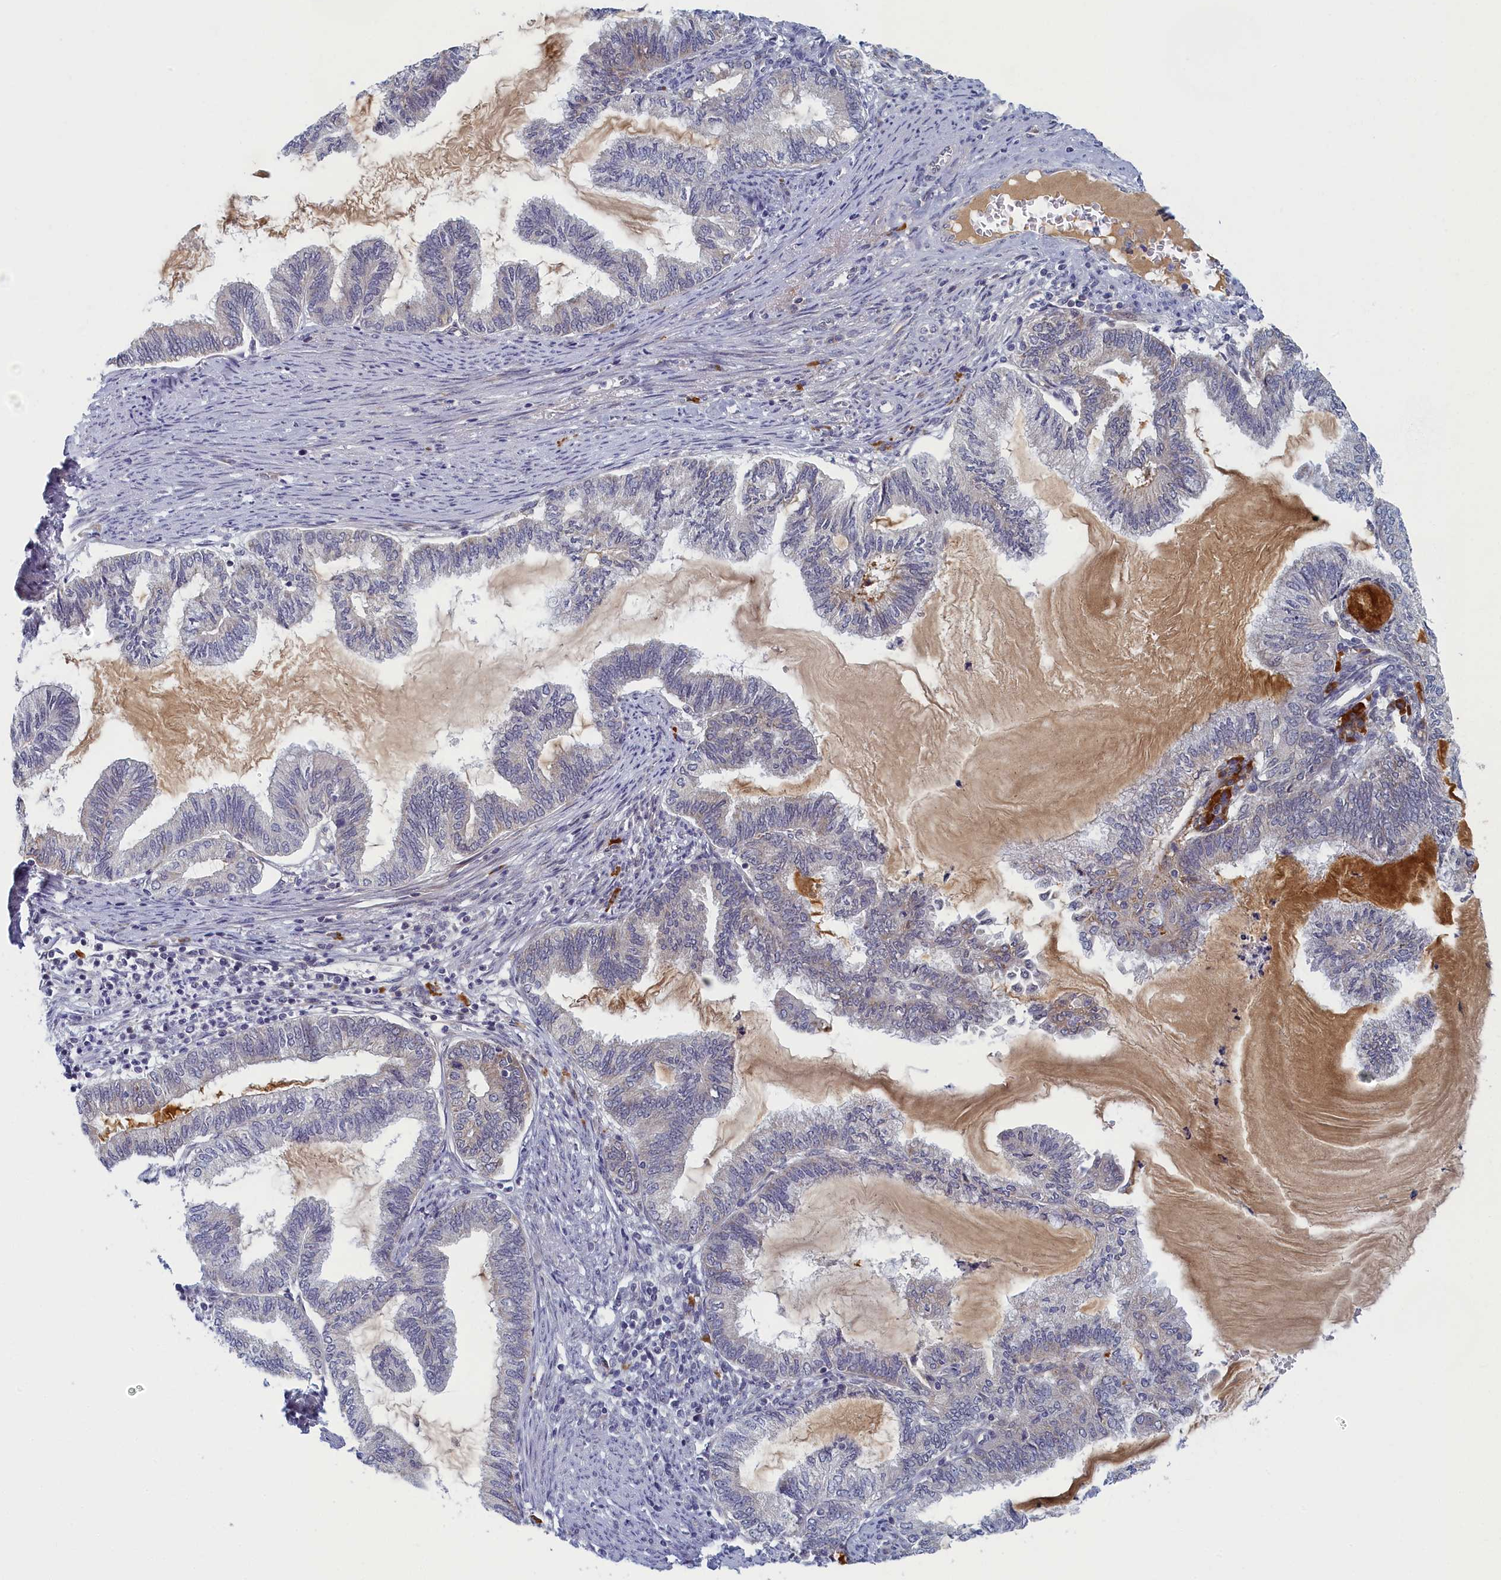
{"staining": {"intensity": "negative", "quantity": "none", "location": "none"}, "tissue": "endometrial cancer", "cell_type": "Tumor cells", "image_type": "cancer", "snomed": [{"axis": "morphology", "description": "Adenocarcinoma, NOS"}, {"axis": "topography", "description": "Endometrium"}], "caption": "Immunohistochemical staining of human adenocarcinoma (endometrial) shows no significant expression in tumor cells.", "gene": "DNAJC17", "patient": {"sex": "female", "age": 86}}